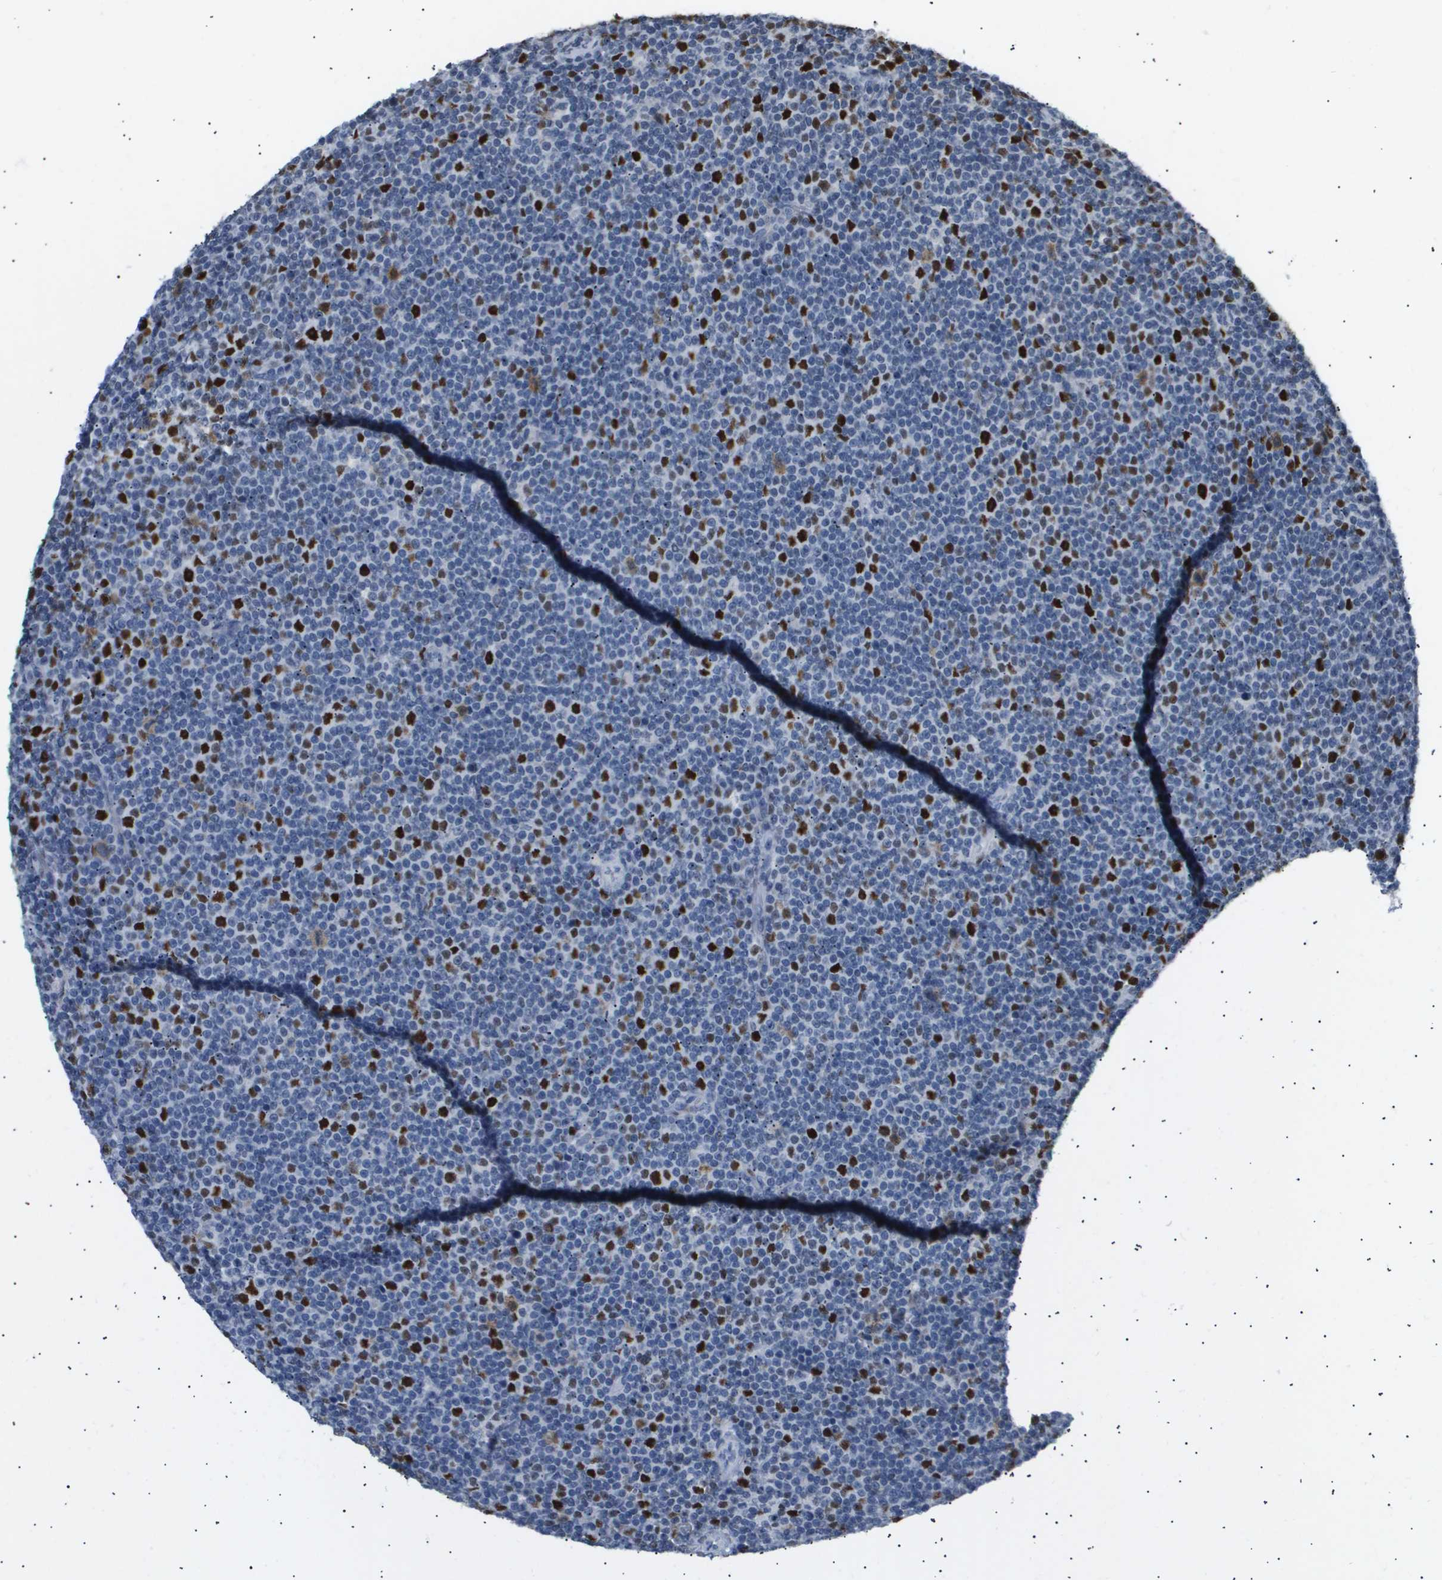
{"staining": {"intensity": "strong", "quantity": ">75%", "location": "nuclear"}, "tissue": "lymphoma", "cell_type": "Tumor cells", "image_type": "cancer", "snomed": [{"axis": "morphology", "description": "Malignant lymphoma, non-Hodgkin's type, Low grade"}, {"axis": "topography", "description": "Lymph node"}], "caption": "Human low-grade malignant lymphoma, non-Hodgkin's type stained with a brown dye exhibits strong nuclear positive staining in about >75% of tumor cells.", "gene": "ANAPC2", "patient": {"sex": "female", "age": 67}}